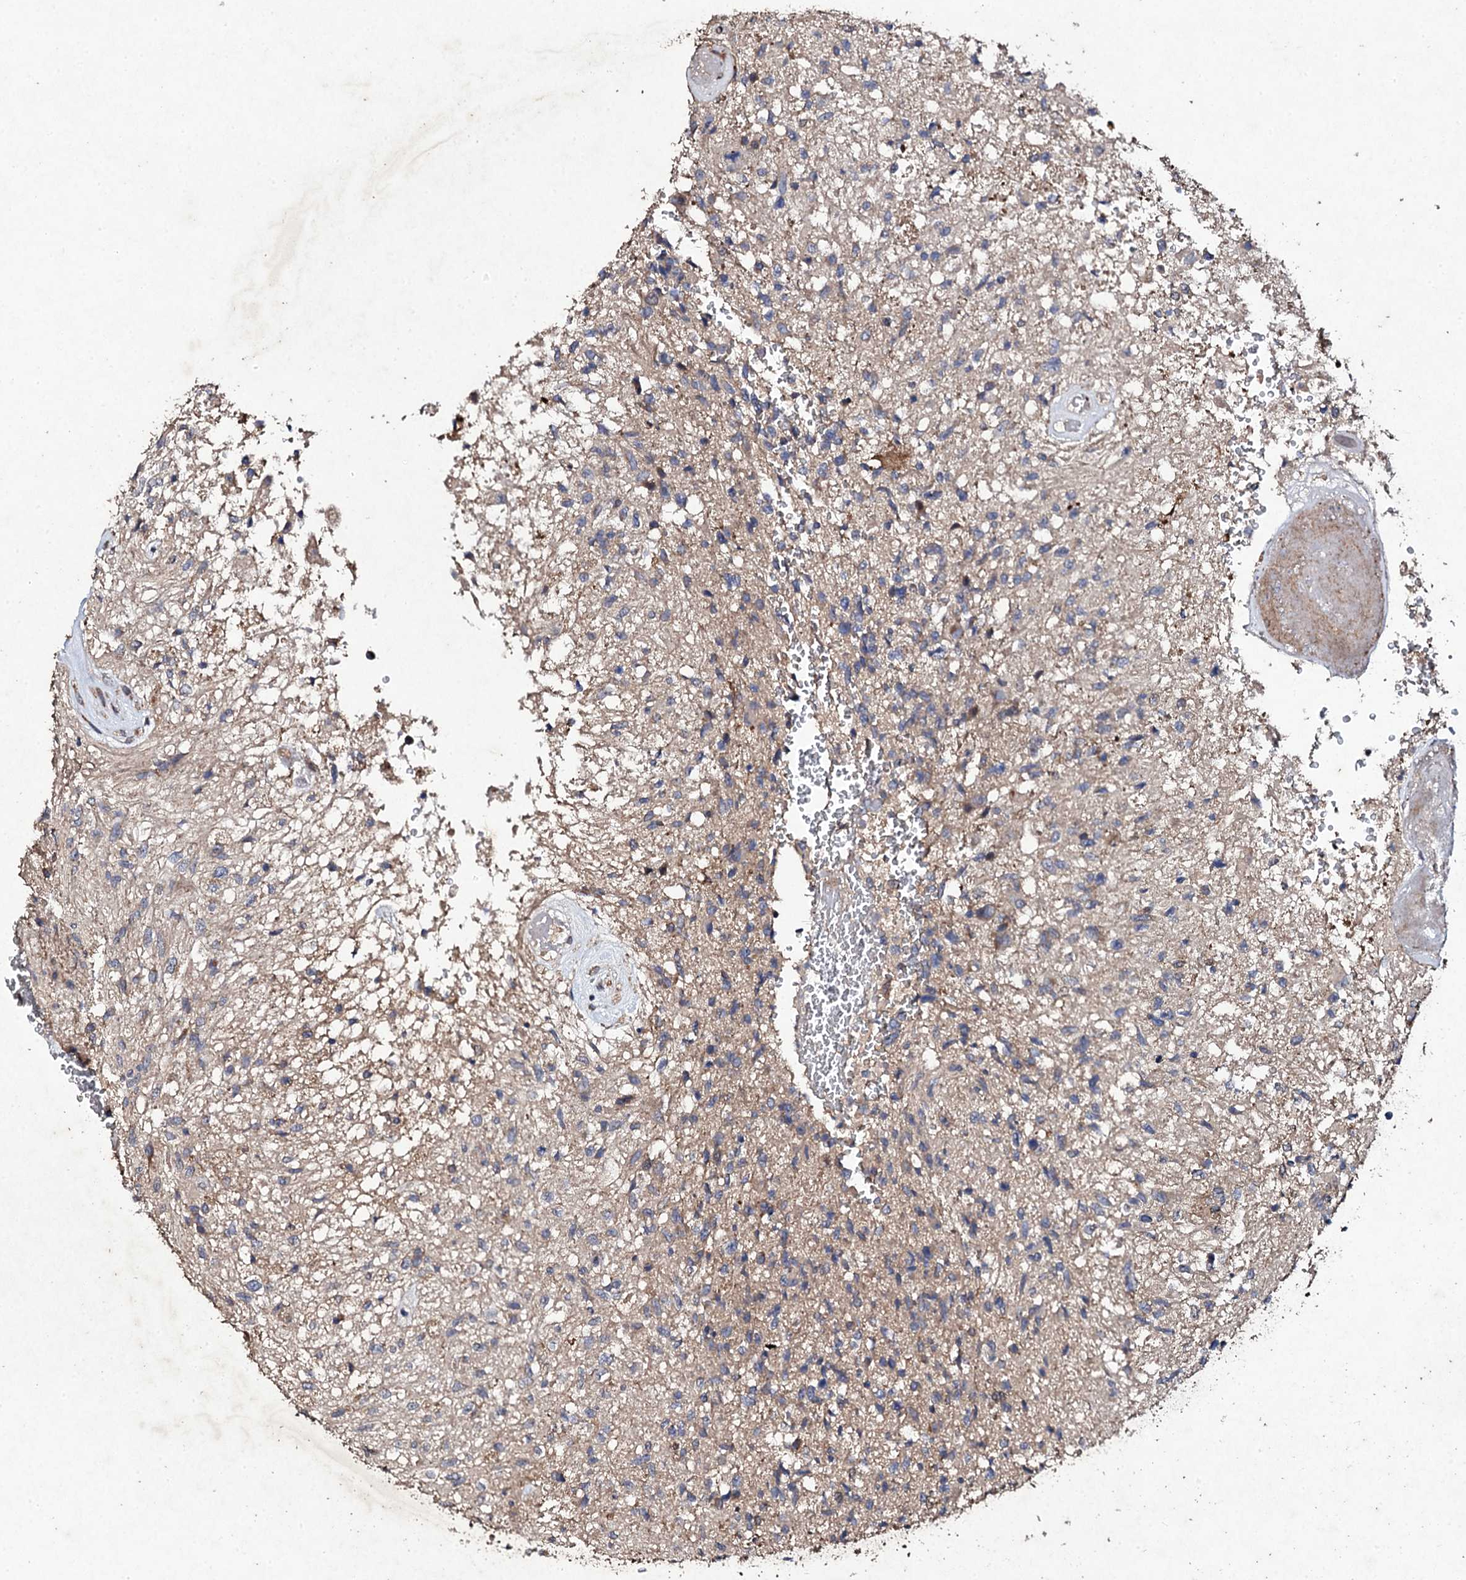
{"staining": {"intensity": "negative", "quantity": "none", "location": "none"}, "tissue": "glioma", "cell_type": "Tumor cells", "image_type": "cancer", "snomed": [{"axis": "morphology", "description": "Glioma, malignant, High grade"}, {"axis": "topography", "description": "Brain"}], "caption": "An immunohistochemistry photomicrograph of glioma is shown. There is no staining in tumor cells of glioma. Brightfield microscopy of immunohistochemistry (IHC) stained with DAB (brown) and hematoxylin (blue), captured at high magnification.", "gene": "MOCOS", "patient": {"sex": "male", "age": 56}}